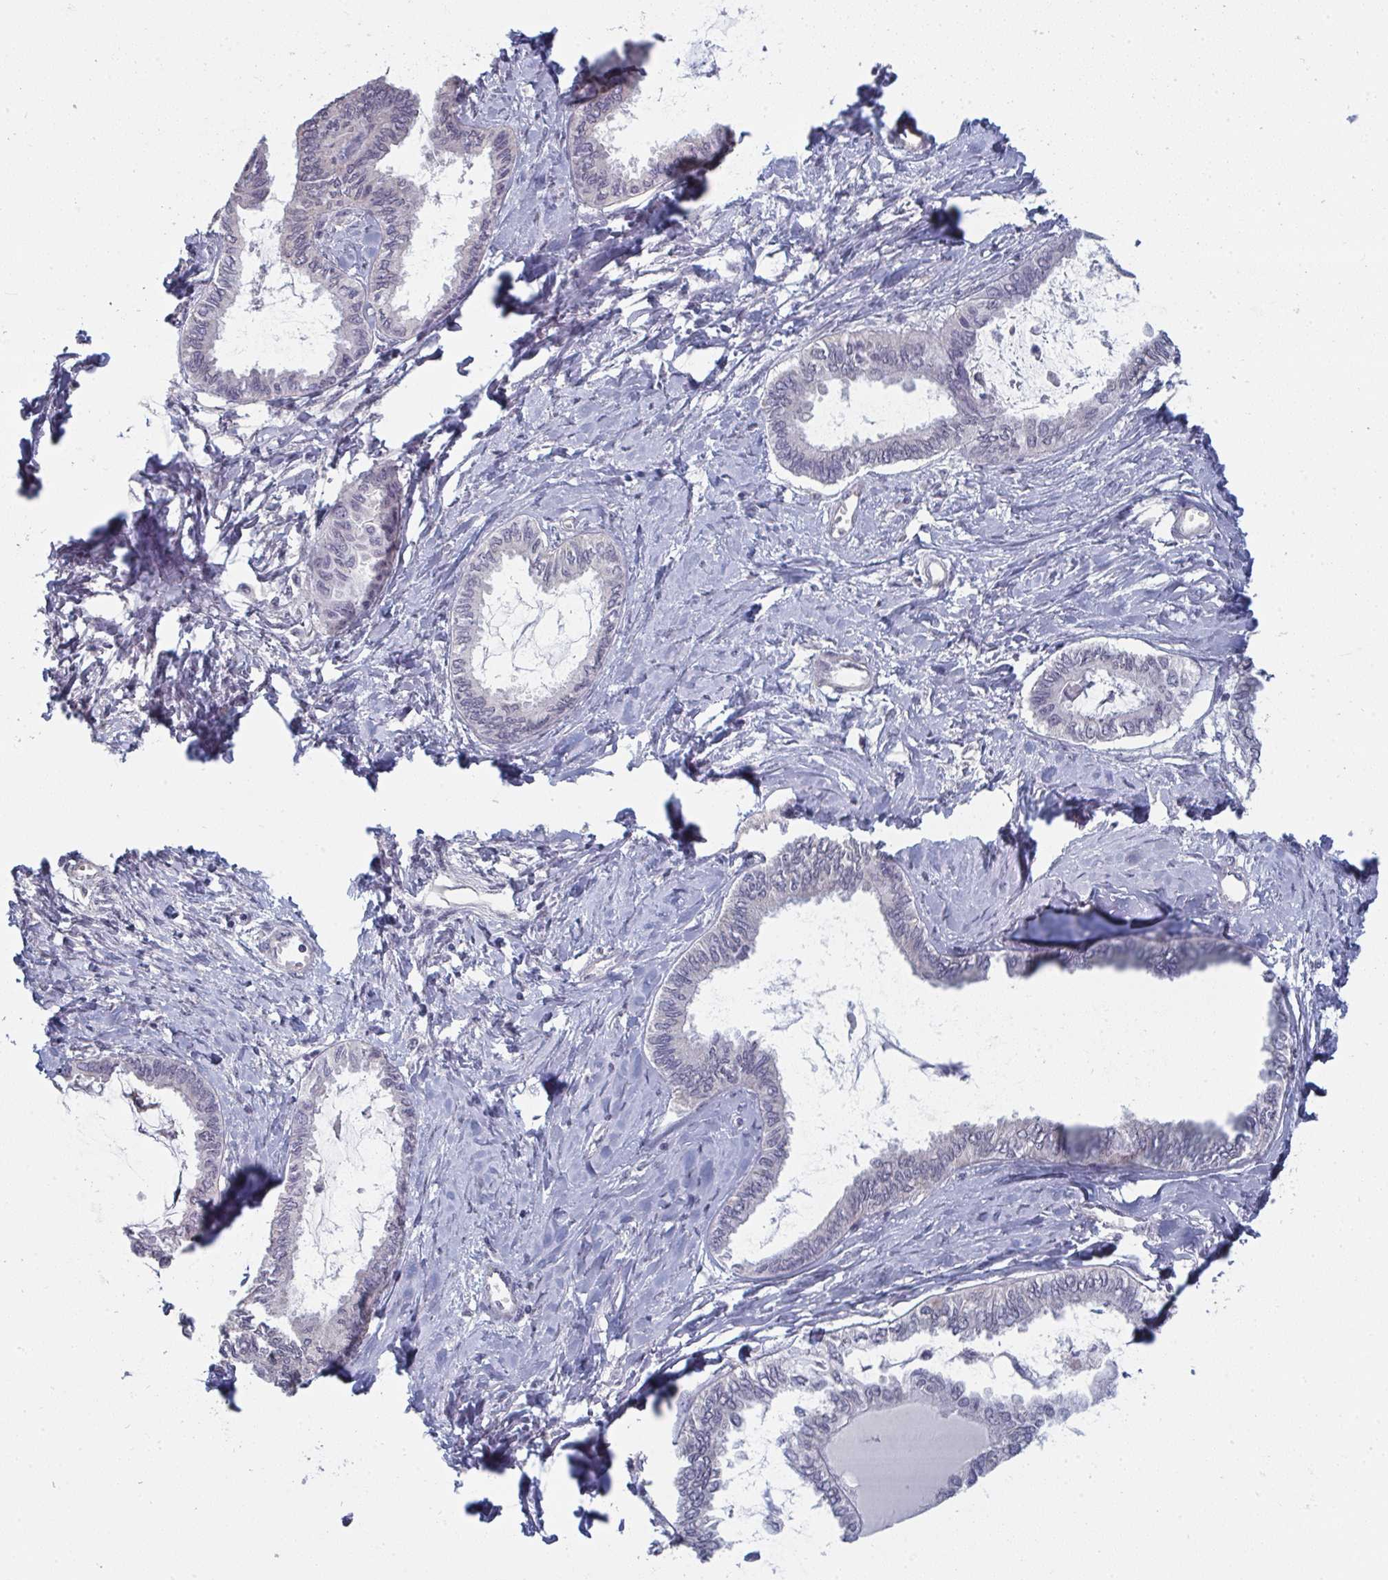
{"staining": {"intensity": "negative", "quantity": "none", "location": "none"}, "tissue": "ovarian cancer", "cell_type": "Tumor cells", "image_type": "cancer", "snomed": [{"axis": "morphology", "description": "Carcinoma, endometroid"}, {"axis": "topography", "description": "Ovary"}], "caption": "Immunohistochemistry (IHC) image of neoplastic tissue: ovarian cancer (endometroid carcinoma) stained with DAB (3,3'-diaminobenzidine) reveals no significant protein expression in tumor cells. (DAB (3,3'-diaminobenzidine) immunohistochemistry (IHC) with hematoxylin counter stain).", "gene": "LIX1", "patient": {"sex": "female", "age": 70}}